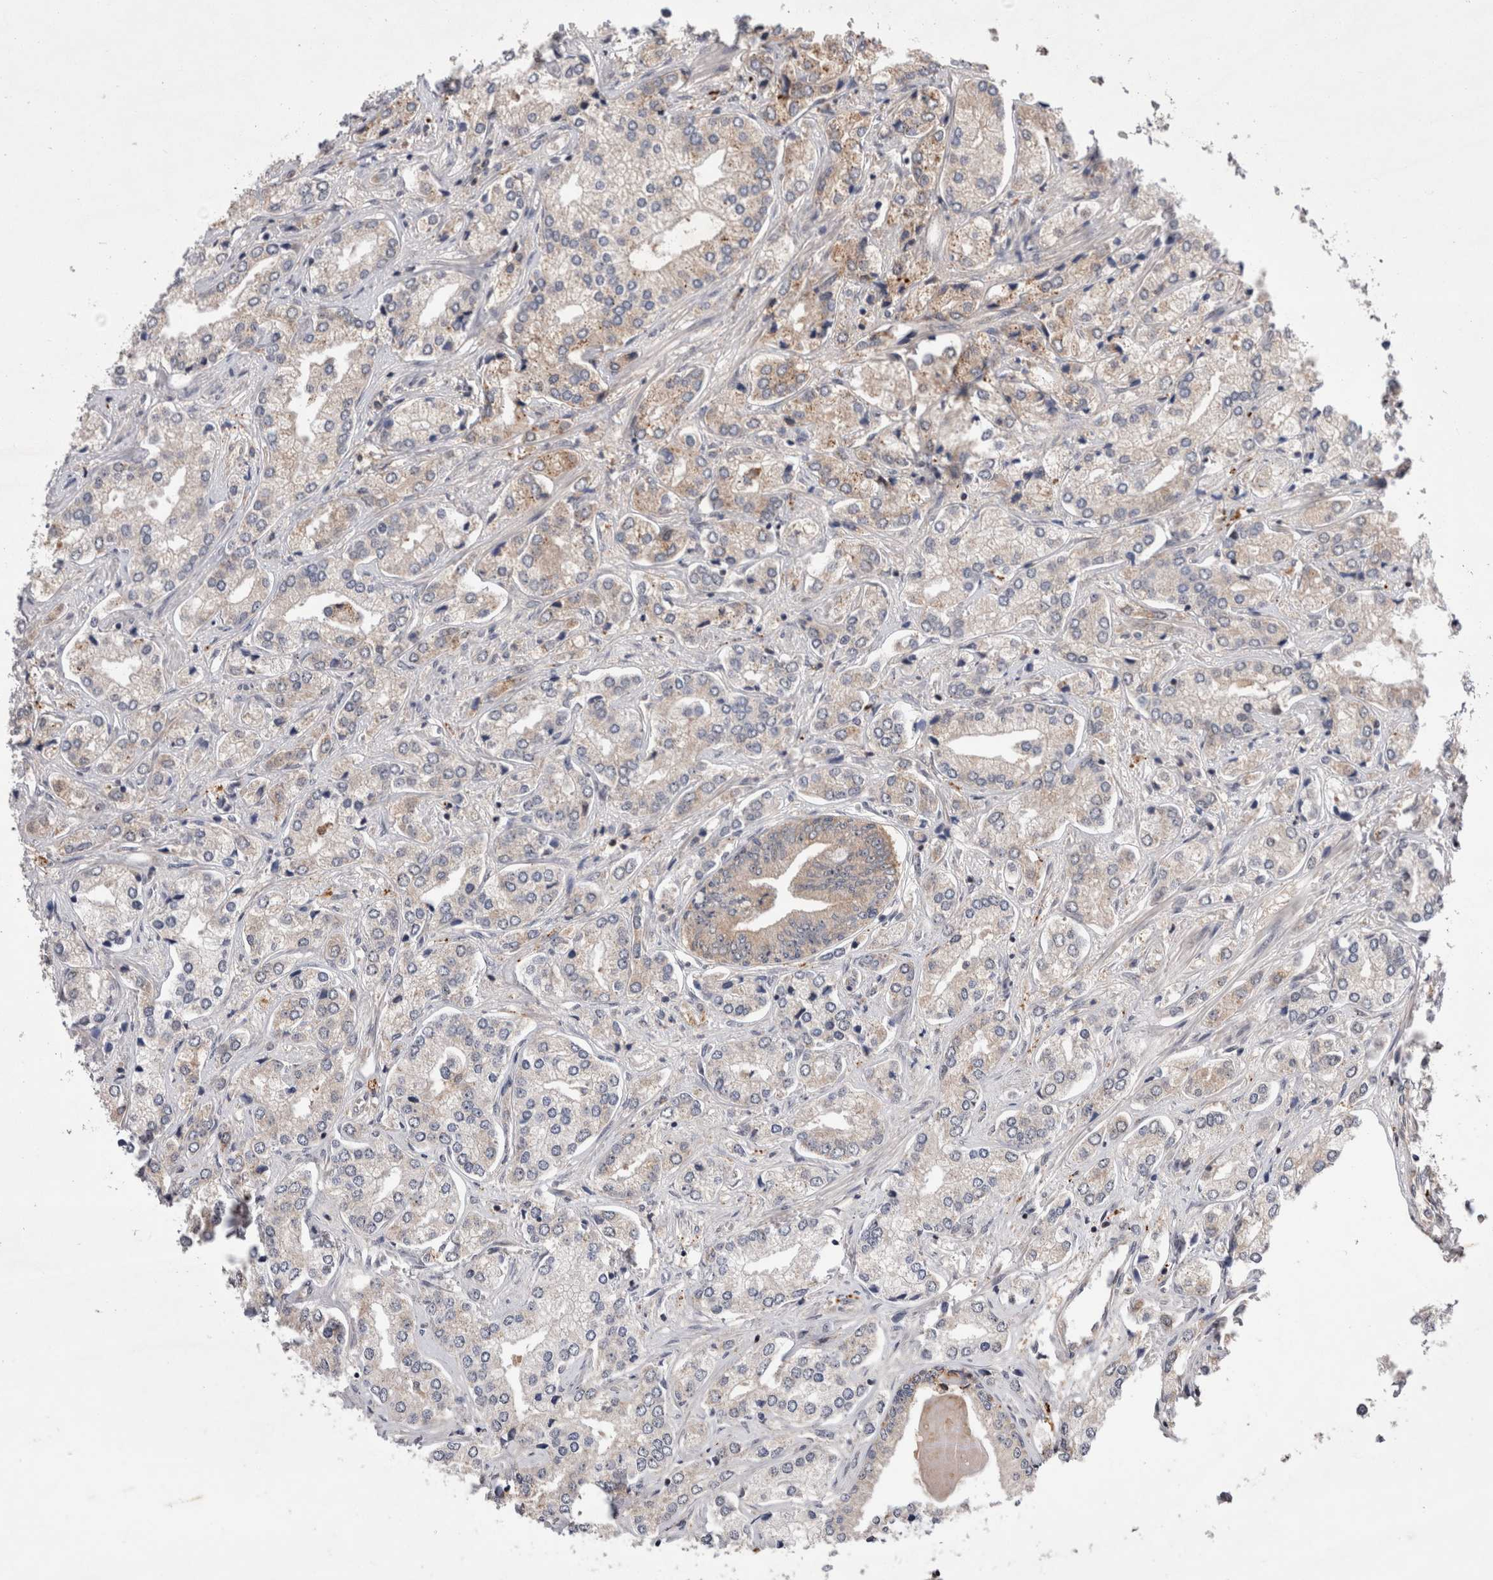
{"staining": {"intensity": "weak", "quantity": "25%-75%", "location": "cytoplasmic/membranous"}, "tissue": "prostate cancer", "cell_type": "Tumor cells", "image_type": "cancer", "snomed": [{"axis": "morphology", "description": "Adenocarcinoma, High grade"}, {"axis": "topography", "description": "Prostate"}], "caption": "A photomicrograph of human adenocarcinoma (high-grade) (prostate) stained for a protein reveals weak cytoplasmic/membranous brown staining in tumor cells. Nuclei are stained in blue.", "gene": "MRPL37", "patient": {"sex": "male", "age": 66}}